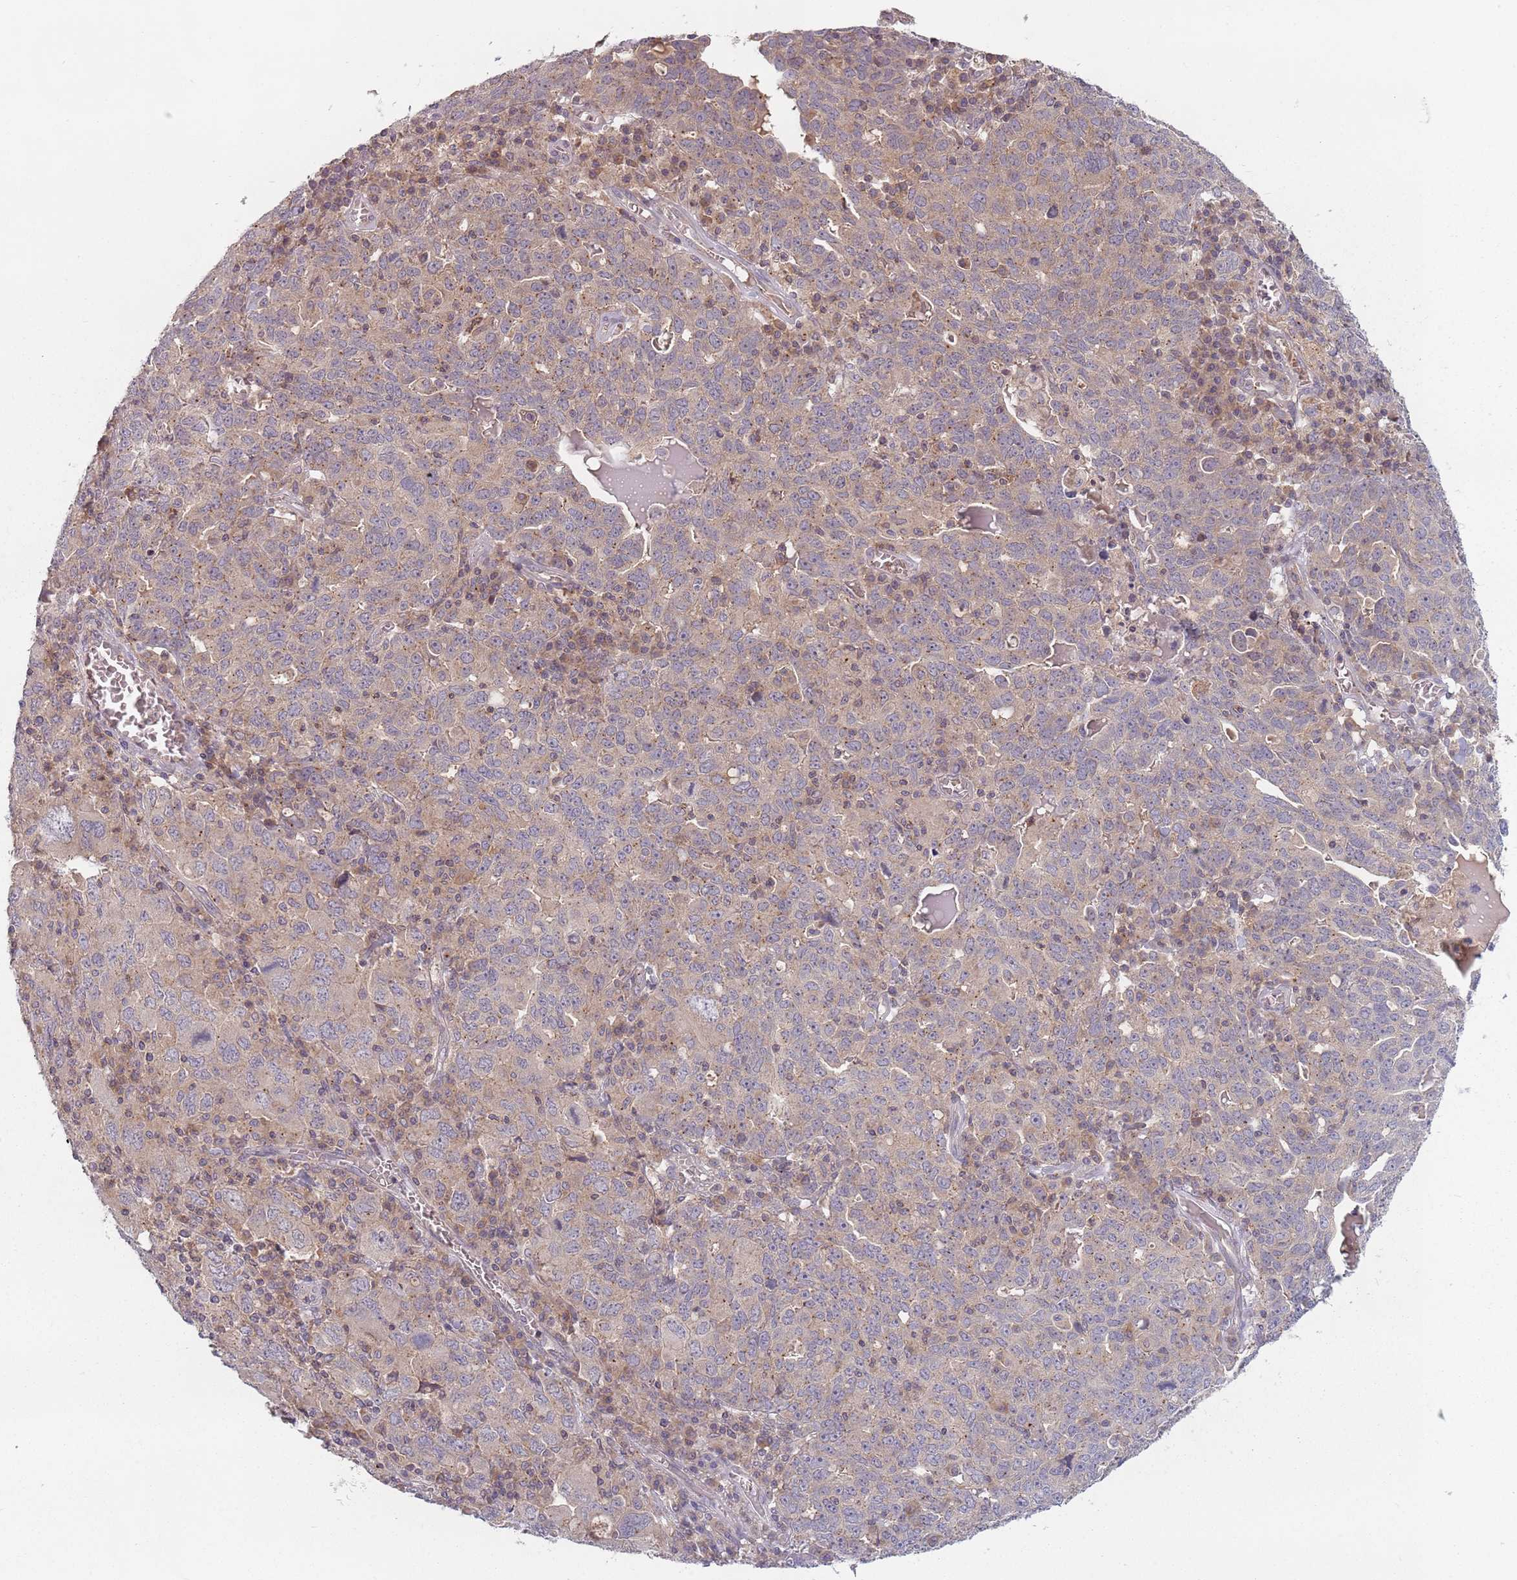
{"staining": {"intensity": "weak", "quantity": "25%-75%", "location": "cytoplasmic/membranous"}, "tissue": "ovarian cancer", "cell_type": "Tumor cells", "image_type": "cancer", "snomed": [{"axis": "morphology", "description": "Carcinoma, endometroid"}, {"axis": "topography", "description": "Ovary"}], "caption": "Ovarian endometroid carcinoma was stained to show a protein in brown. There is low levels of weak cytoplasmic/membranous positivity in approximately 25%-75% of tumor cells.", "gene": "ASB13", "patient": {"sex": "female", "age": 62}}